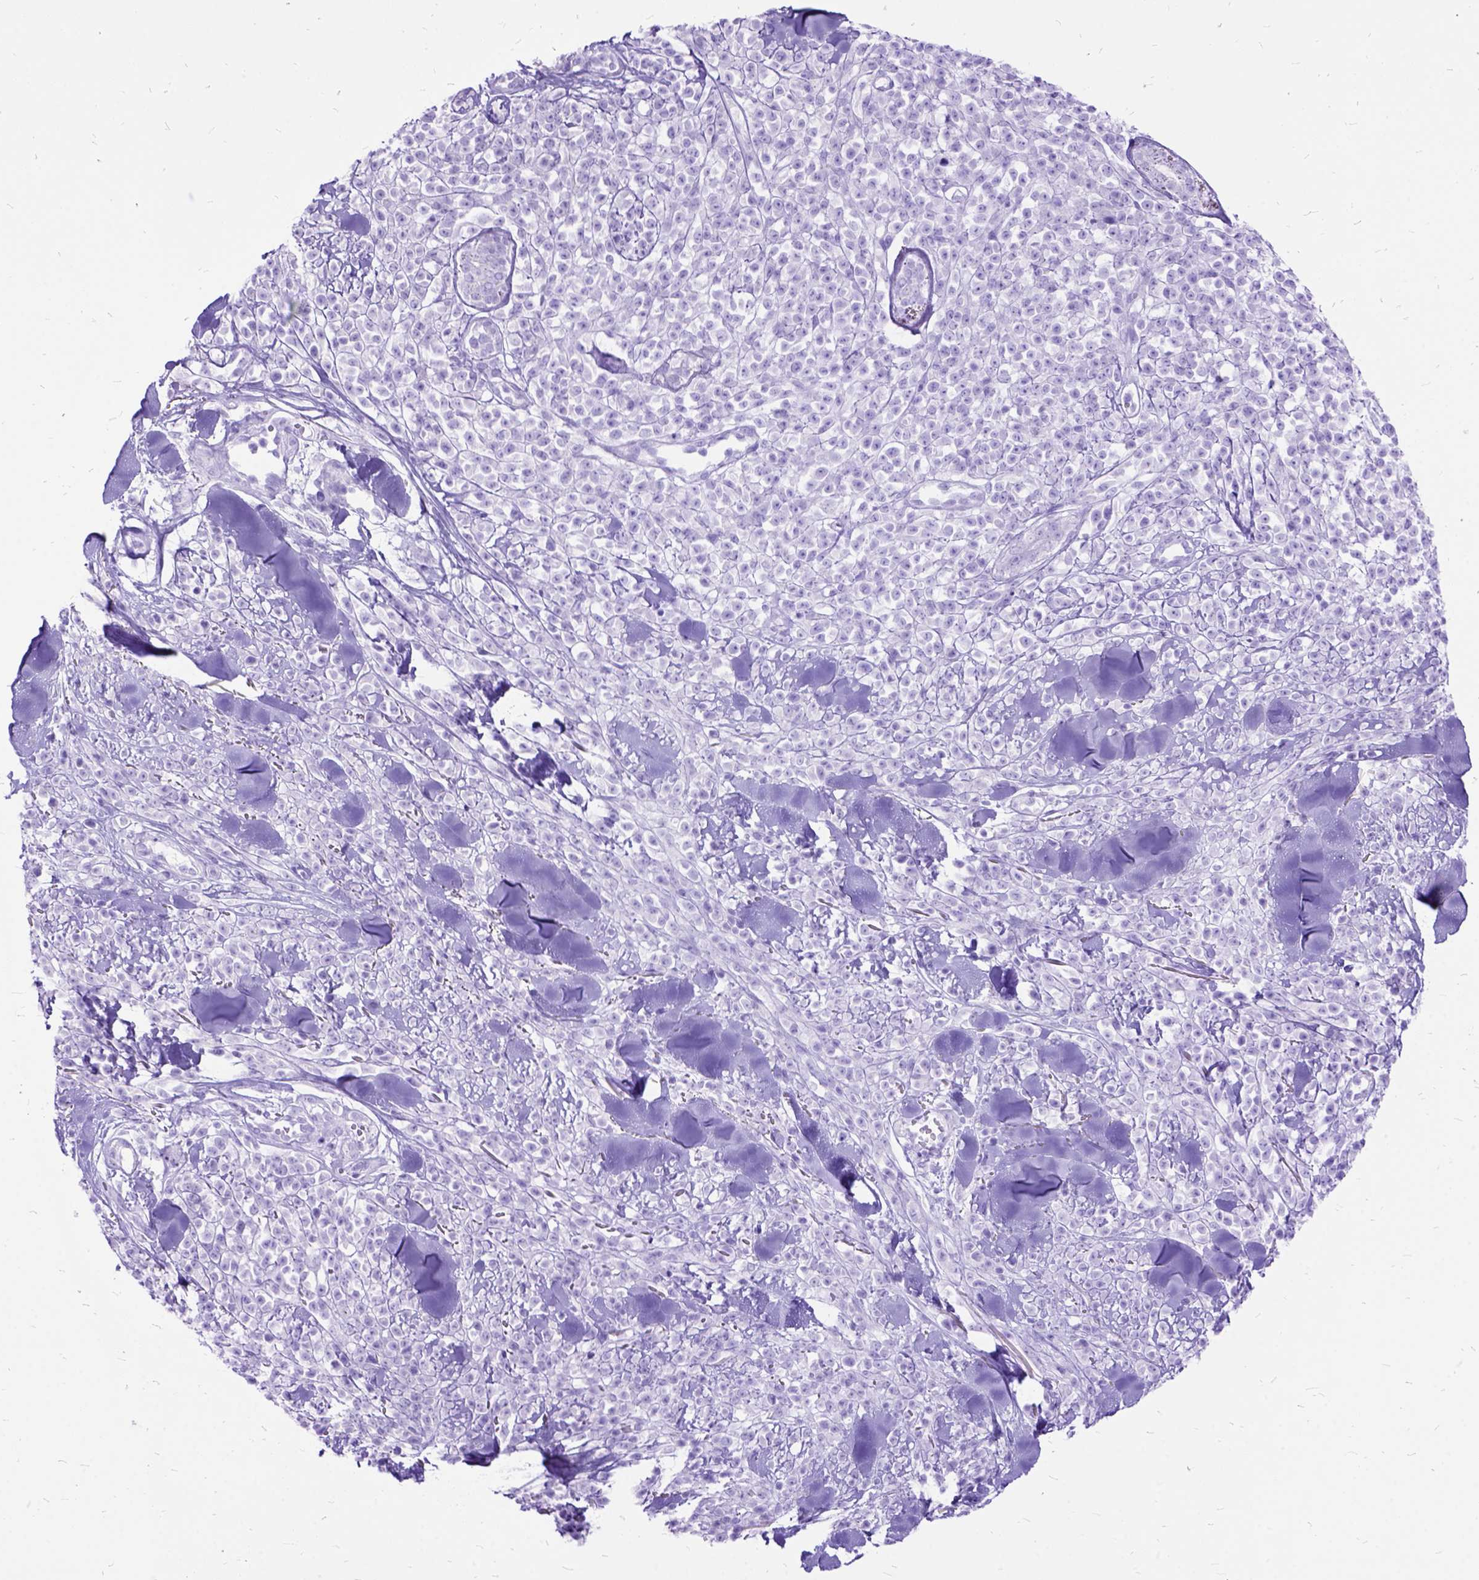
{"staining": {"intensity": "negative", "quantity": "none", "location": "none"}, "tissue": "melanoma", "cell_type": "Tumor cells", "image_type": "cancer", "snomed": [{"axis": "morphology", "description": "Malignant melanoma, NOS"}, {"axis": "topography", "description": "Skin"}, {"axis": "topography", "description": "Skin of trunk"}], "caption": "Immunohistochemical staining of melanoma exhibits no significant positivity in tumor cells.", "gene": "DNAH2", "patient": {"sex": "male", "age": 74}}